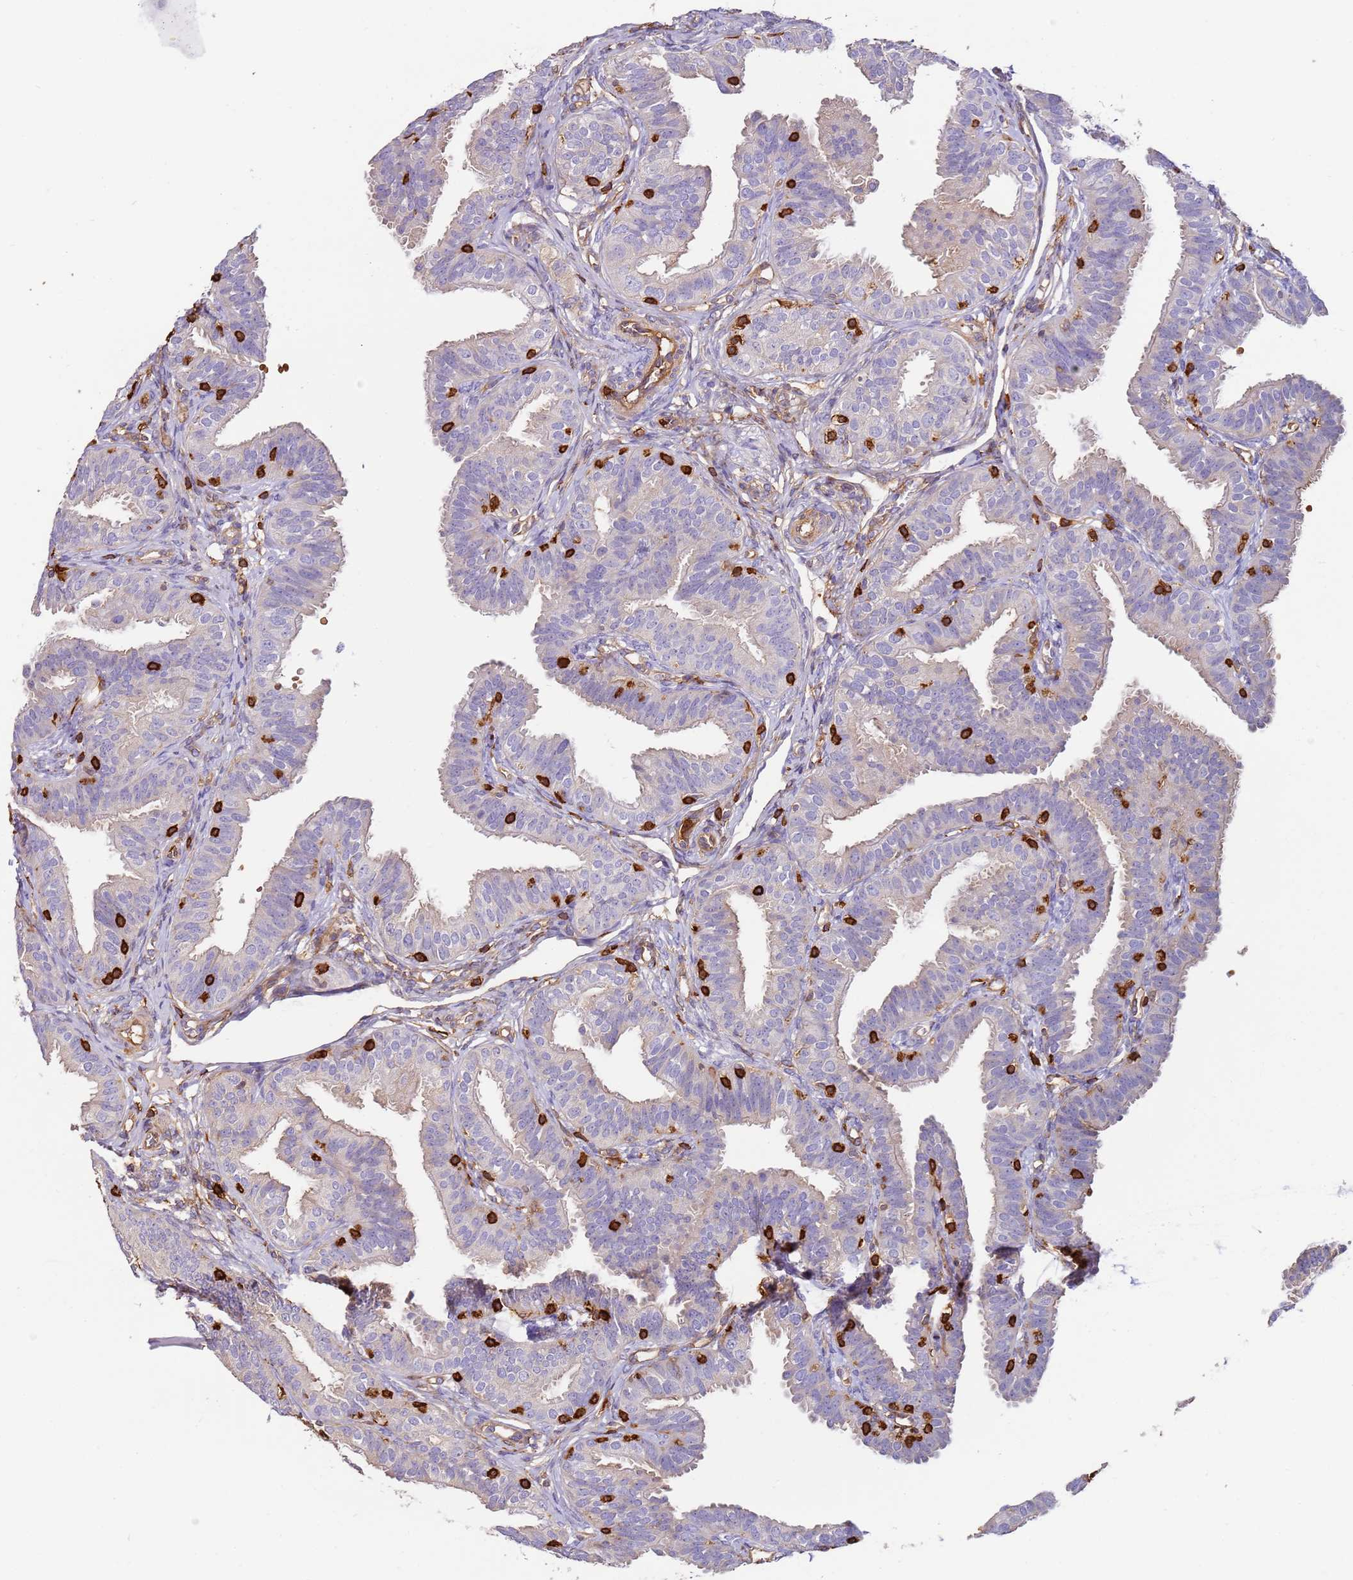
{"staining": {"intensity": "negative", "quantity": "none", "location": "none"}, "tissue": "fallopian tube", "cell_type": "Glandular cells", "image_type": "normal", "snomed": [{"axis": "morphology", "description": "Normal tissue, NOS"}, {"axis": "topography", "description": "Fallopian tube"}], "caption": "IHC photomicrograph of benign fallopian tube: fallopian tube stained with DAB shows no significant protein positivity in glandular cells.", "gene": "OR6P1", "patient": {"sex": "female", "age": 35}}